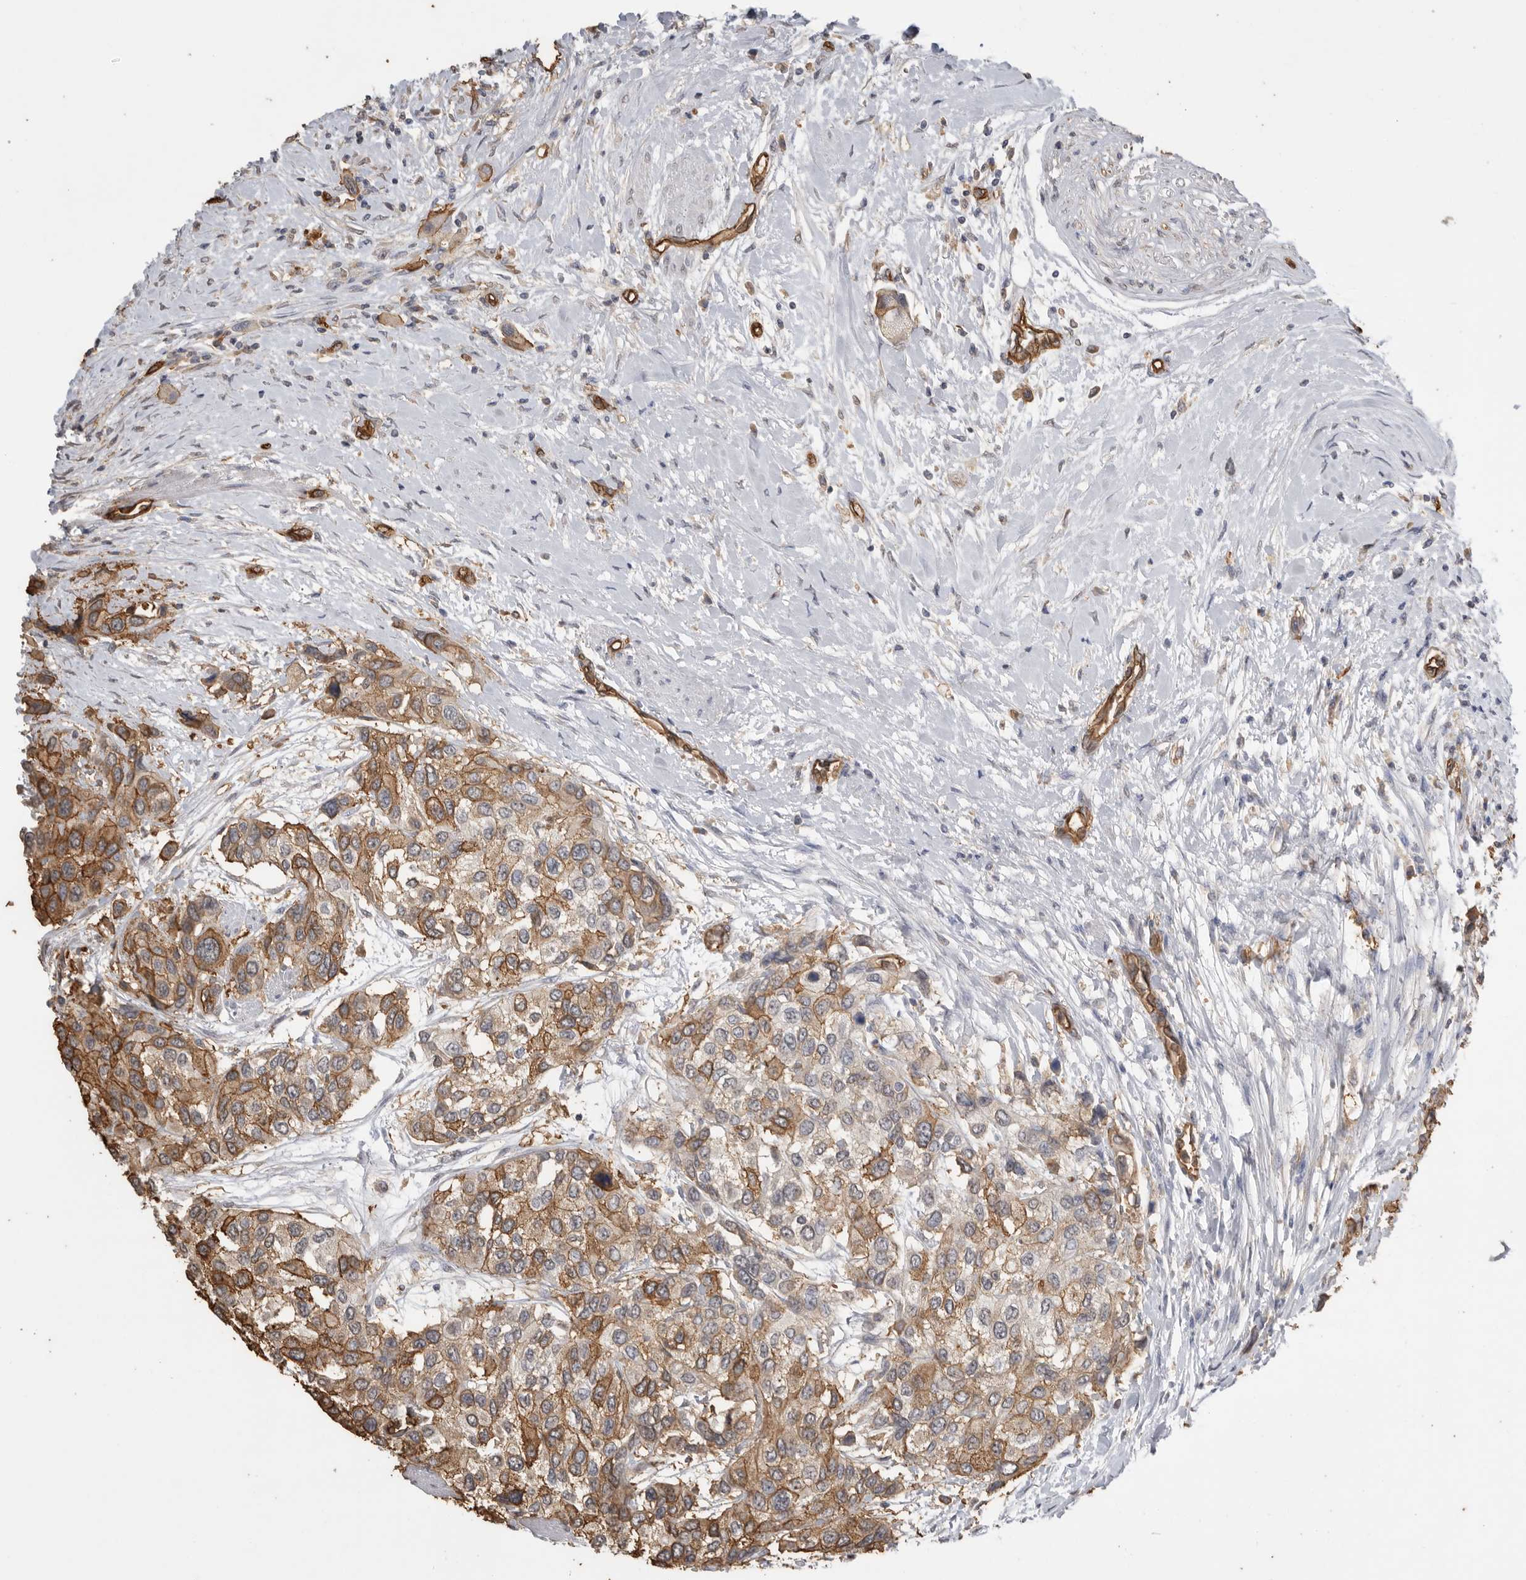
{"staining": {"intensity": "moderate", "quantity": "25%-75%", "location": "cytoplasmic/membranous"}, "tissue": "urothelial cancer", "cell_type": "Tumor cells", "image_type": "cancer", "snomed": [{"axis": "morphology", "description": "Urothelial carcinoma, High grade"}, {"axis": "topography", "description": "Urinary bladder"}], "caption": "High-grade urothelial carcinoma stained for a protein displays moderate cytoplasmic/membranous positivity in tumor cells.", "gene": "IL27", "patient": {"sex": "female", "age": 56}}